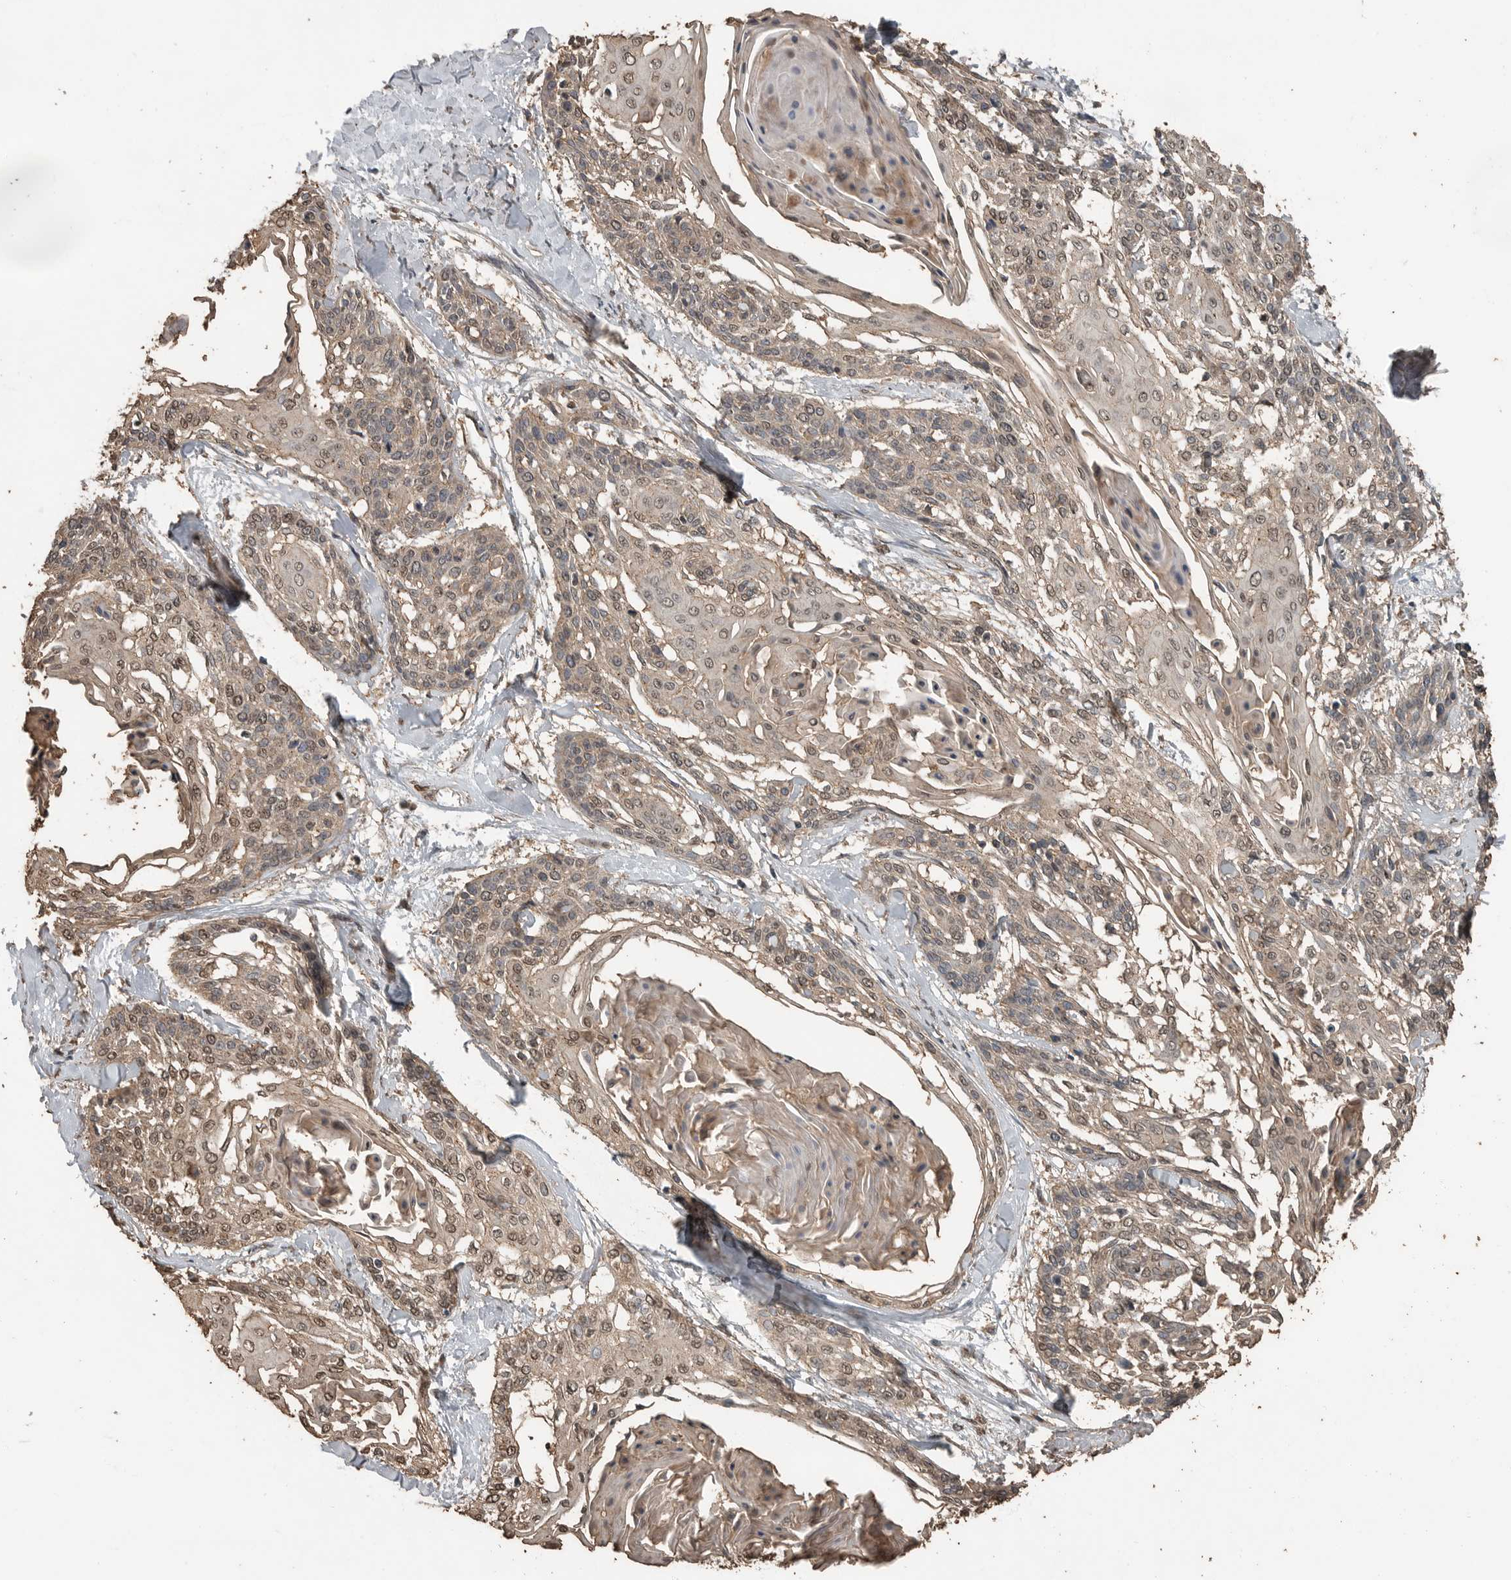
{"staining": {"intensity": "weak", "quantity": ">75%", "location": "cytoplasmic/membranous,nuclear"}, "tissue": "cervical cancer", "cell_type": "Tumor cells", "image_type": "cancer", "snomed": [{"axis": "morphology", "description": "Squamous cell carcinoma, NOS"}, {"axis": "topography", "description": "Cervix"}], "caption": "Cervical cancer was stained to show a protein in brown. There is low levels of weak cytoplasmic/membranous and nuclear positivity in approximately >75% of tumor cells.", "gene": "BLZF1", "patient": {"sex": "female", "age": 57}}